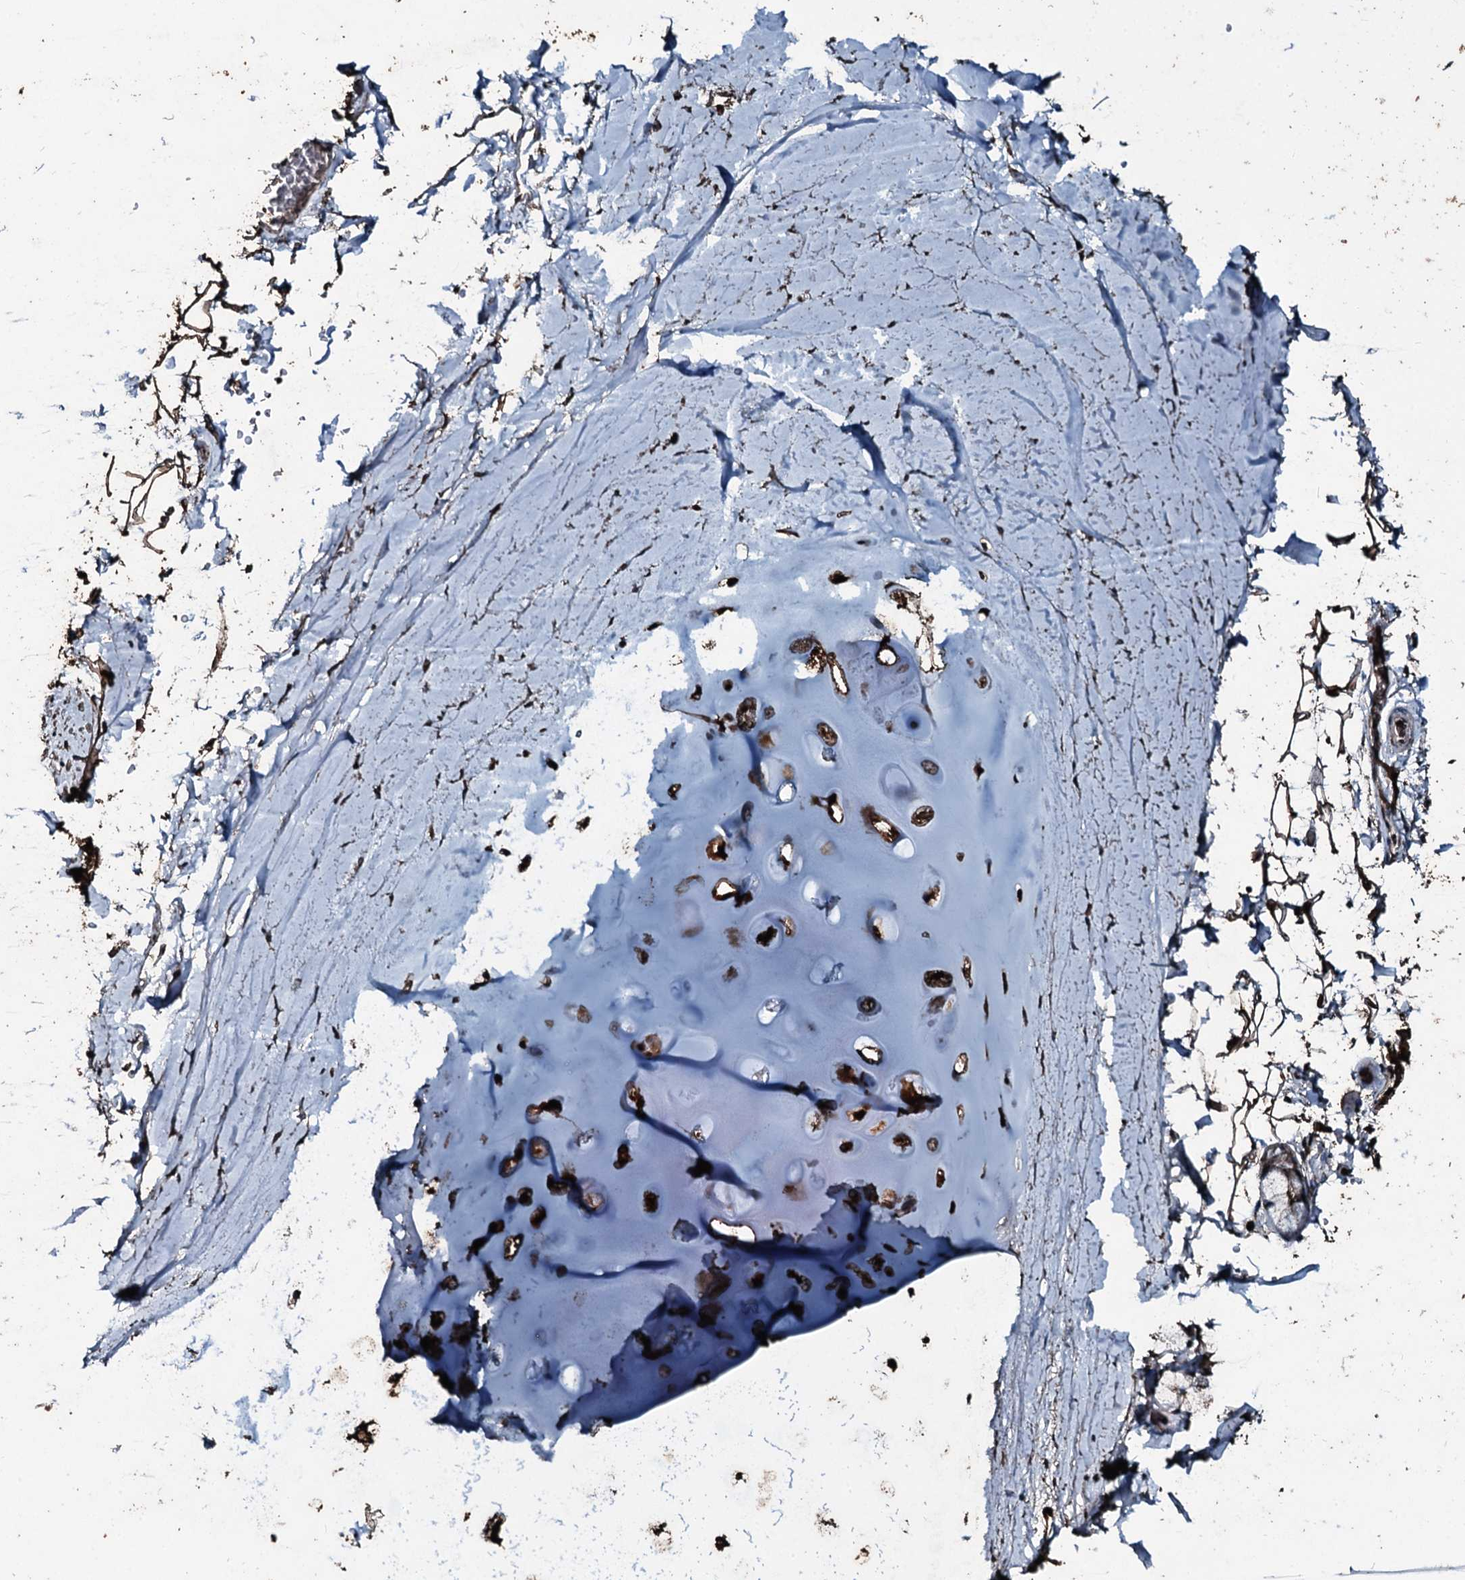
{"staining": {"intensity": "strong", "quantity": ">75%", "location": "cytoplasmic/membranous"}, "tissue": "adipose tissue", "cell_type": "Adipocytes", "image_type": "normal", "snomed": [{"axis": "morphology", "description": "Normal tissue, NOS"}, {"axis": "topography", "description": "Lymph node"}, {"axis": "topography", "description": "Bronchus"}], "caption": "About >75% of adipocytes in benign adipose tissue exhibit strong cytoplasmic/membranous protein positivity as visualized by brown immunohistochemical staining.", "gene": "FAAP24", "patient": {"sex": "male", "age": 63}}